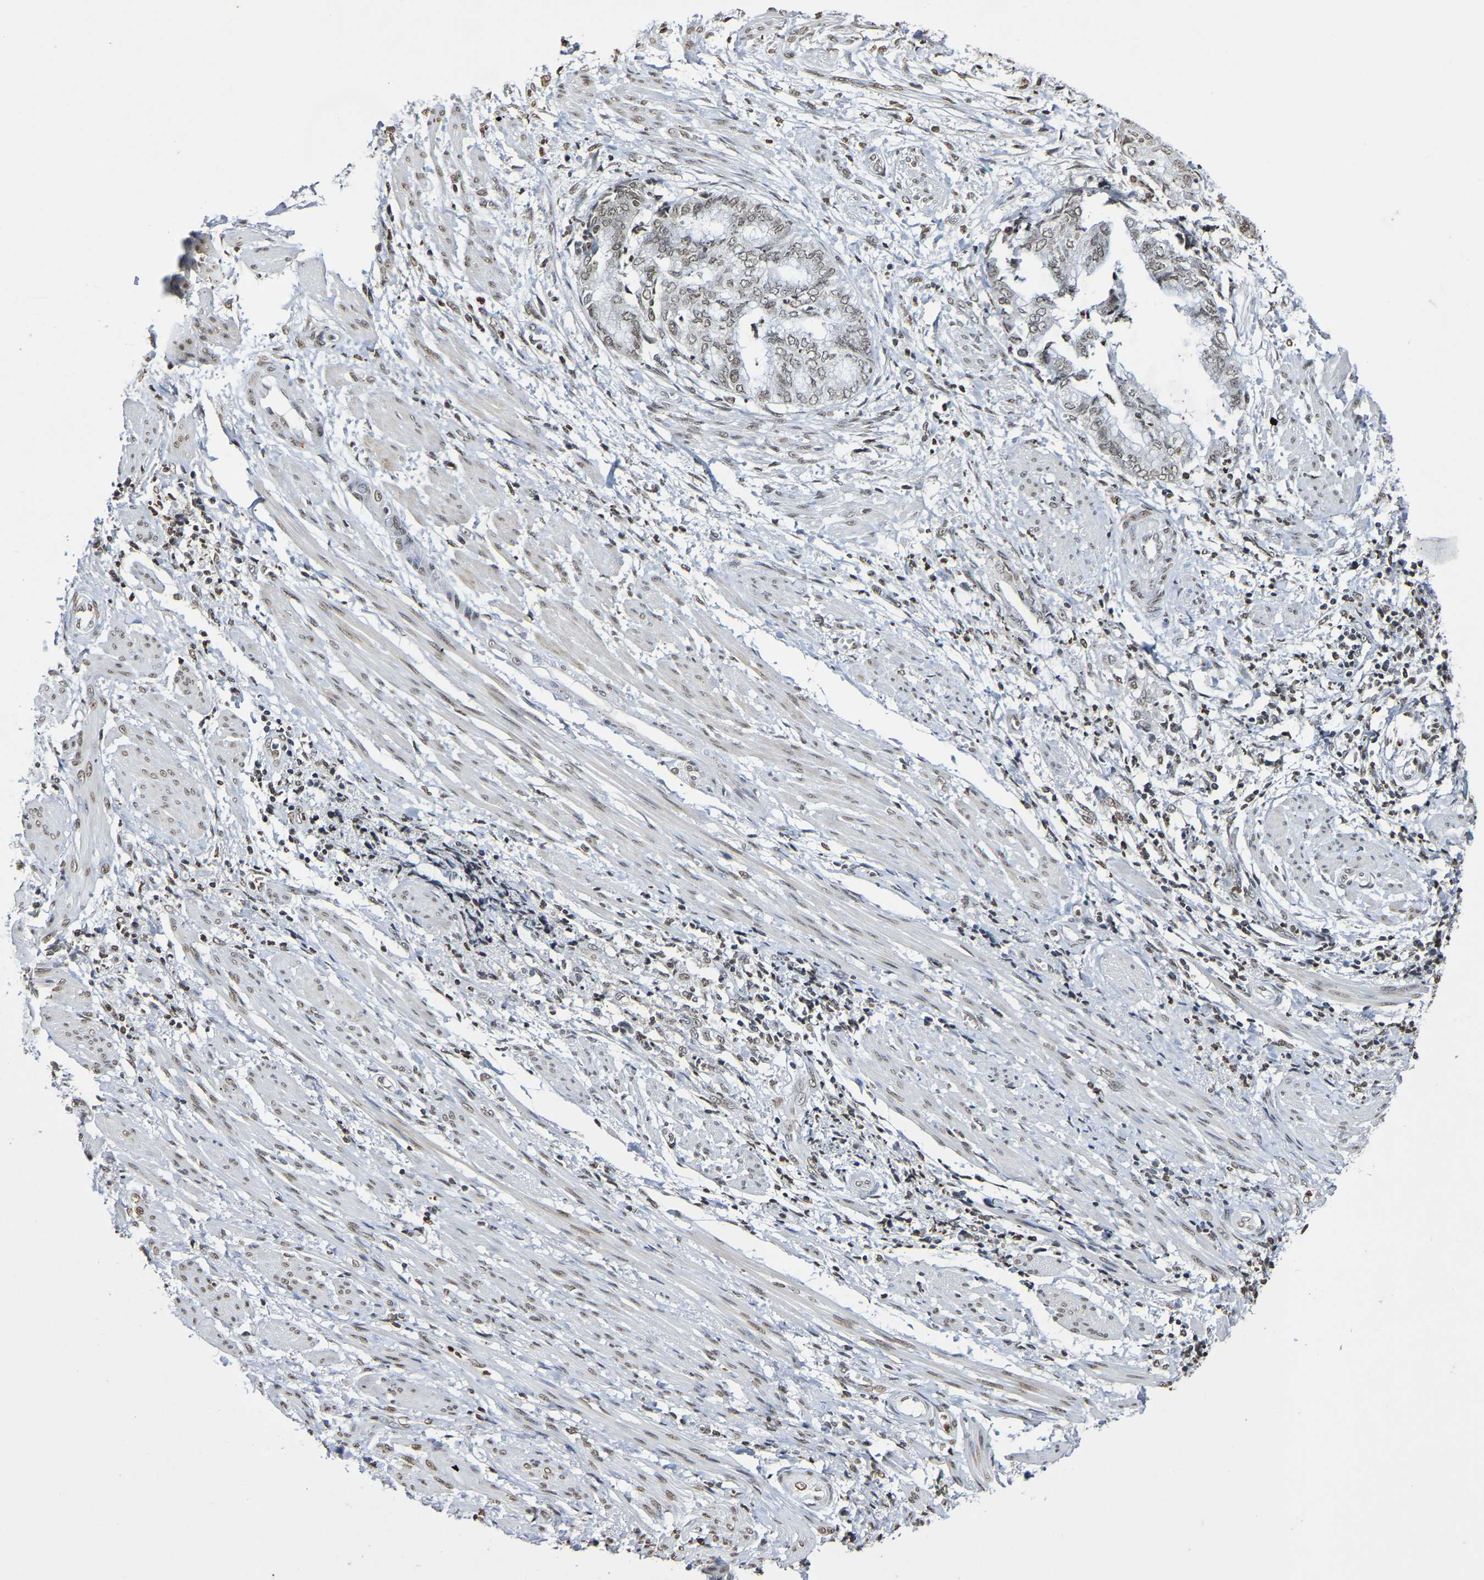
{"staining": {"intensity": "weak", "quantity": "<25%", "location": "nuclear"}, "tissue": "endometrial cancer", "cell_type": "Tumor cells", "image_type": "cancer", "snomed": [{"axis": "morphology", "description": "Necrosis, NOS"}, {"axis": "morphology", "description": "Adenocarcinoma, NOS"}, {"axis": "topography", "description": "Endometrium"}], "caption": "DAB immunohistochemical staining of human endometrial cancer exhibits no significant positivity in tumor cells.", "gene": "ATF4", "patient": {"sex": "female", "age": 79}}